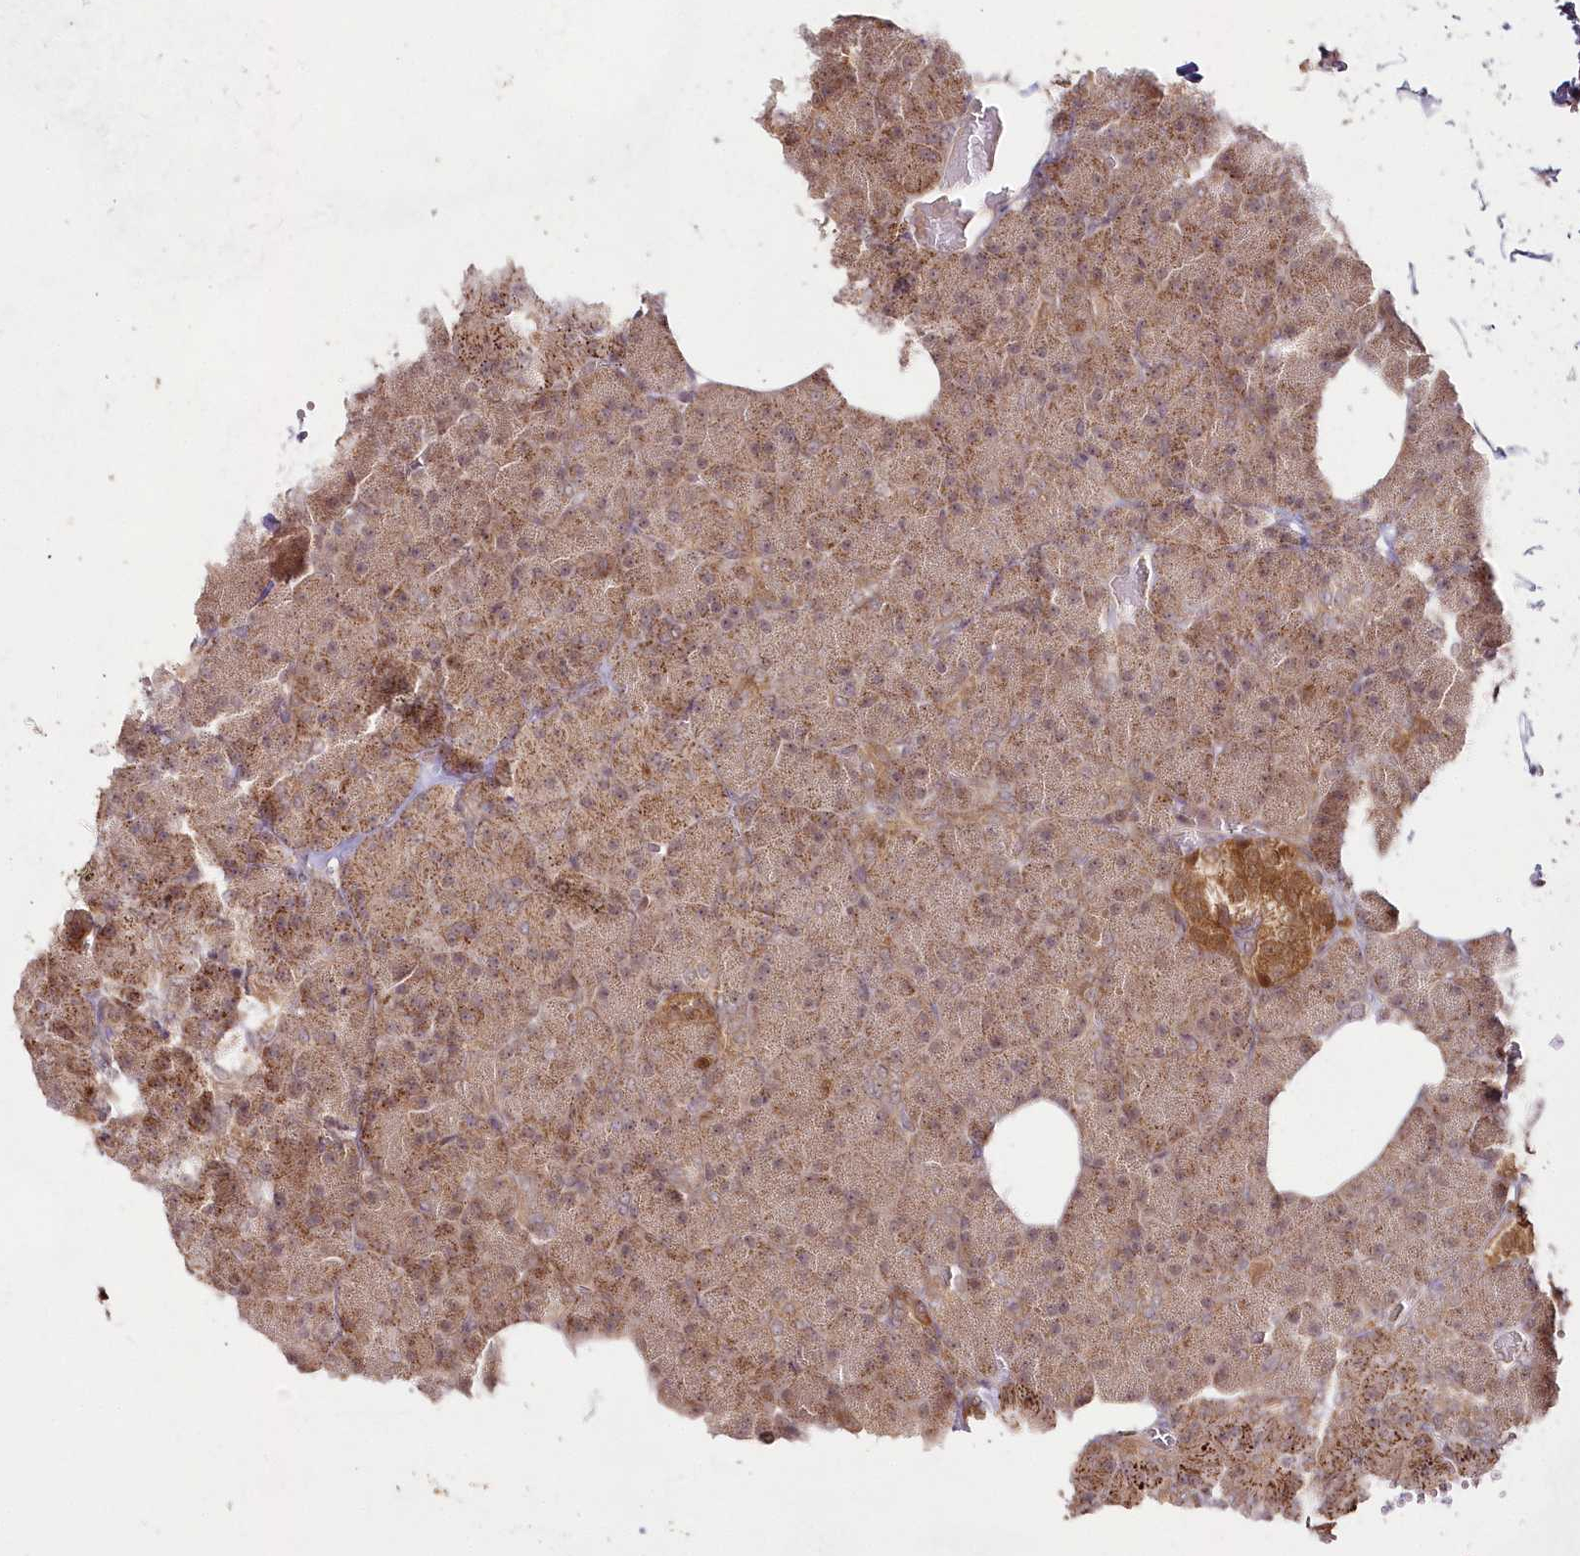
{"staining": {"intensity": "moderate", "quantity": ">75%", "location": "cytoplasmic/membranous"}, "tissue": "pancreas", "cell_type": "Exocrine glandular cells", "image_type": "normal", "snomed": [{"axis": "morphology", "description": "Normal tissue, NOS"}, {"axis": "topography", "description": "Pancreas"}], "caption": "This is a histology image of immunohistochemistry (IHC) staining of normal pancreas, which shows moderate positivity in the cytoplasmic/membranous of exocrine glandular cells.", "gene": "IMPA1", "patient": {"sex": "female", "age": 35}}